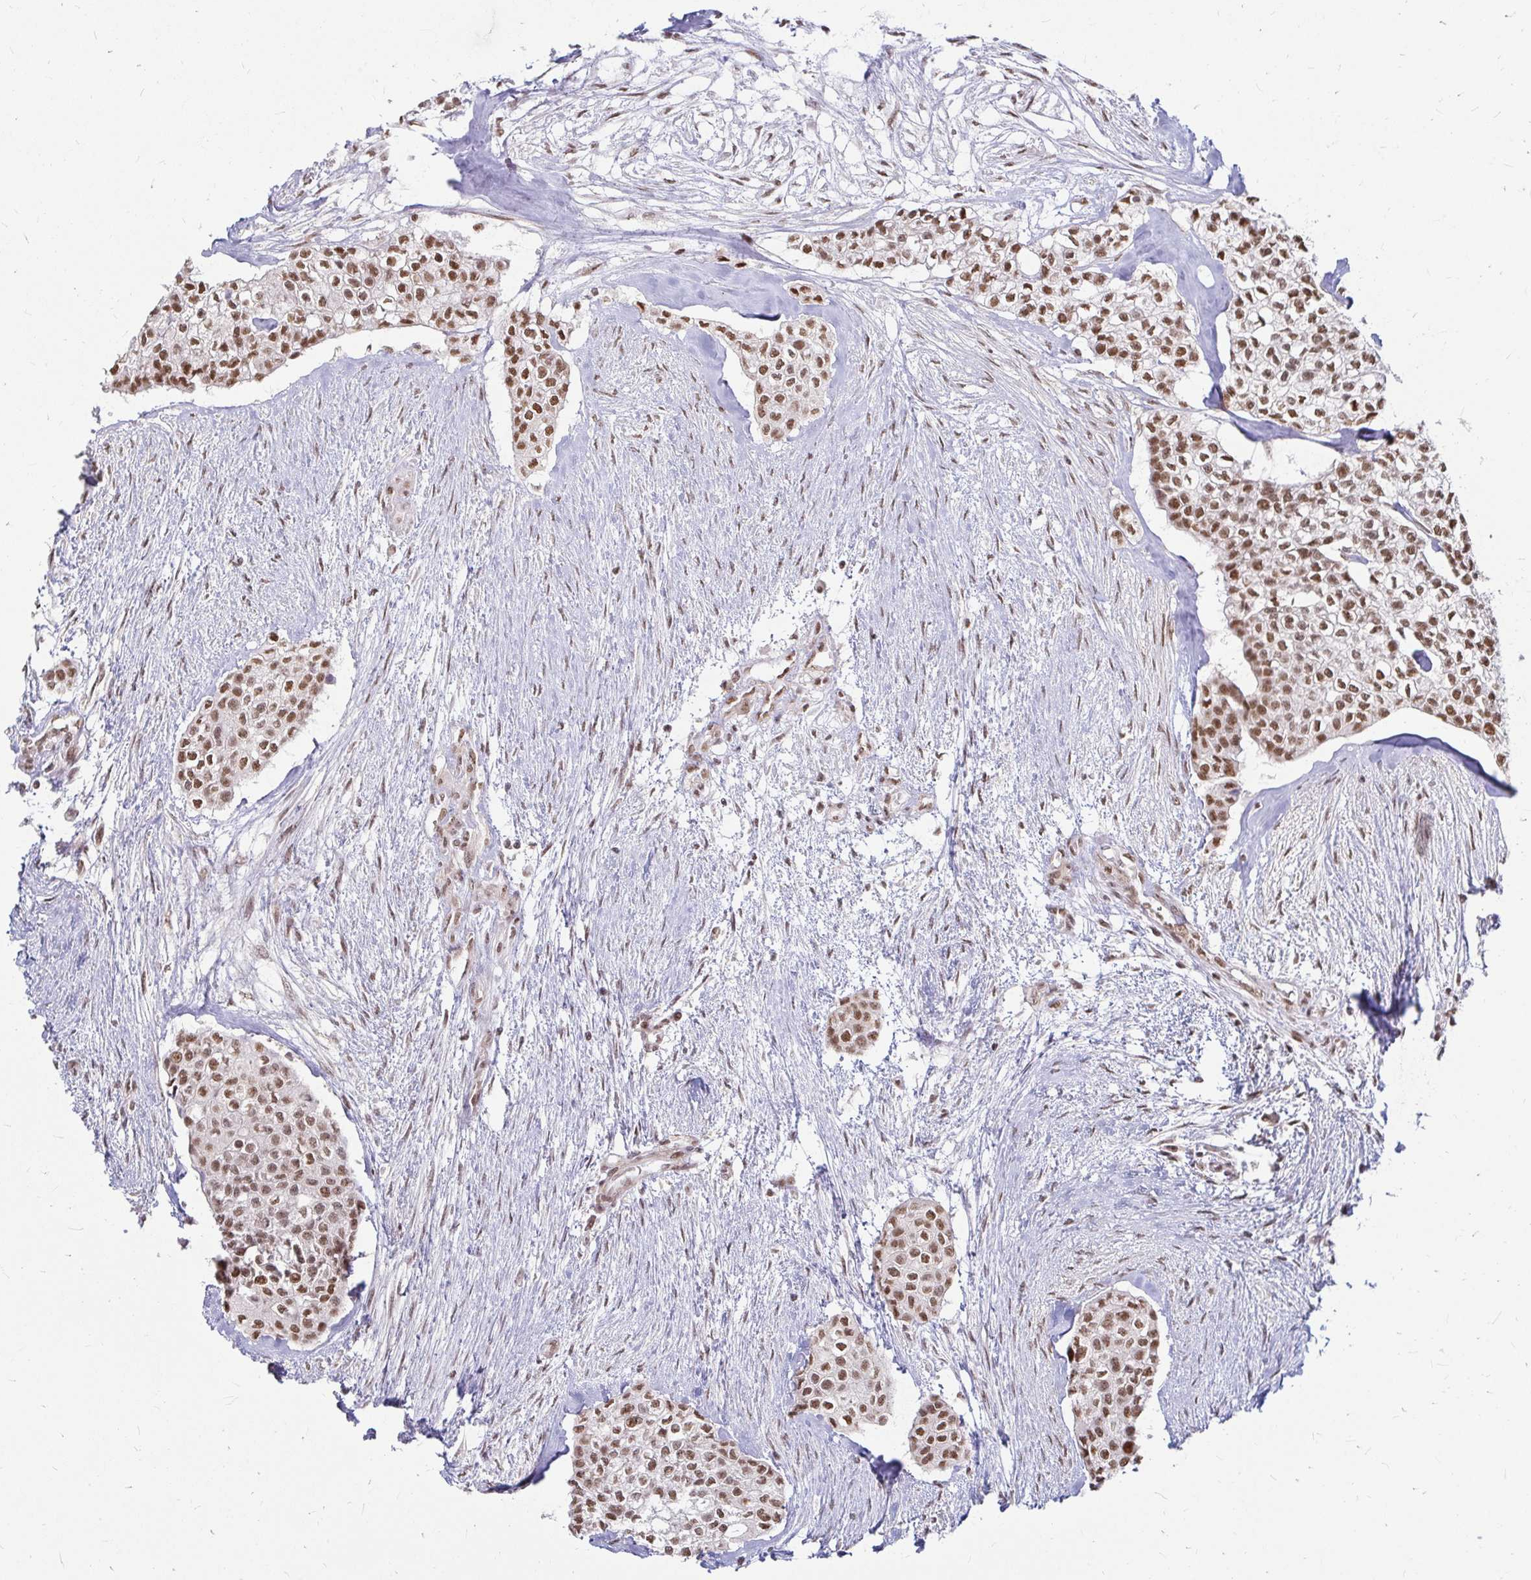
{"staining": {"intensity": "moderate", "quantity": ">75%", "location": "nuclear"}, "tissue": "head and neck cancer", "cell_type": "Tumor cells", "image_type": "cancer", "snomed": [{"axis": "morphology", "description": "Adenocarcinoma, NOS"}, {"axis": "topography", "description": "Head-Neck"}], "caption": "High-power microscopy captured an immunohistochemistry micrograph of head and neck adenocarcinoma, revealing moderate nuclear positivity in about >75% of tumor cells. (IHC, brightfield microscopy, high magnification).", "gene": "HNRNPU", "patient": {"sex": "male", "age": 81}}